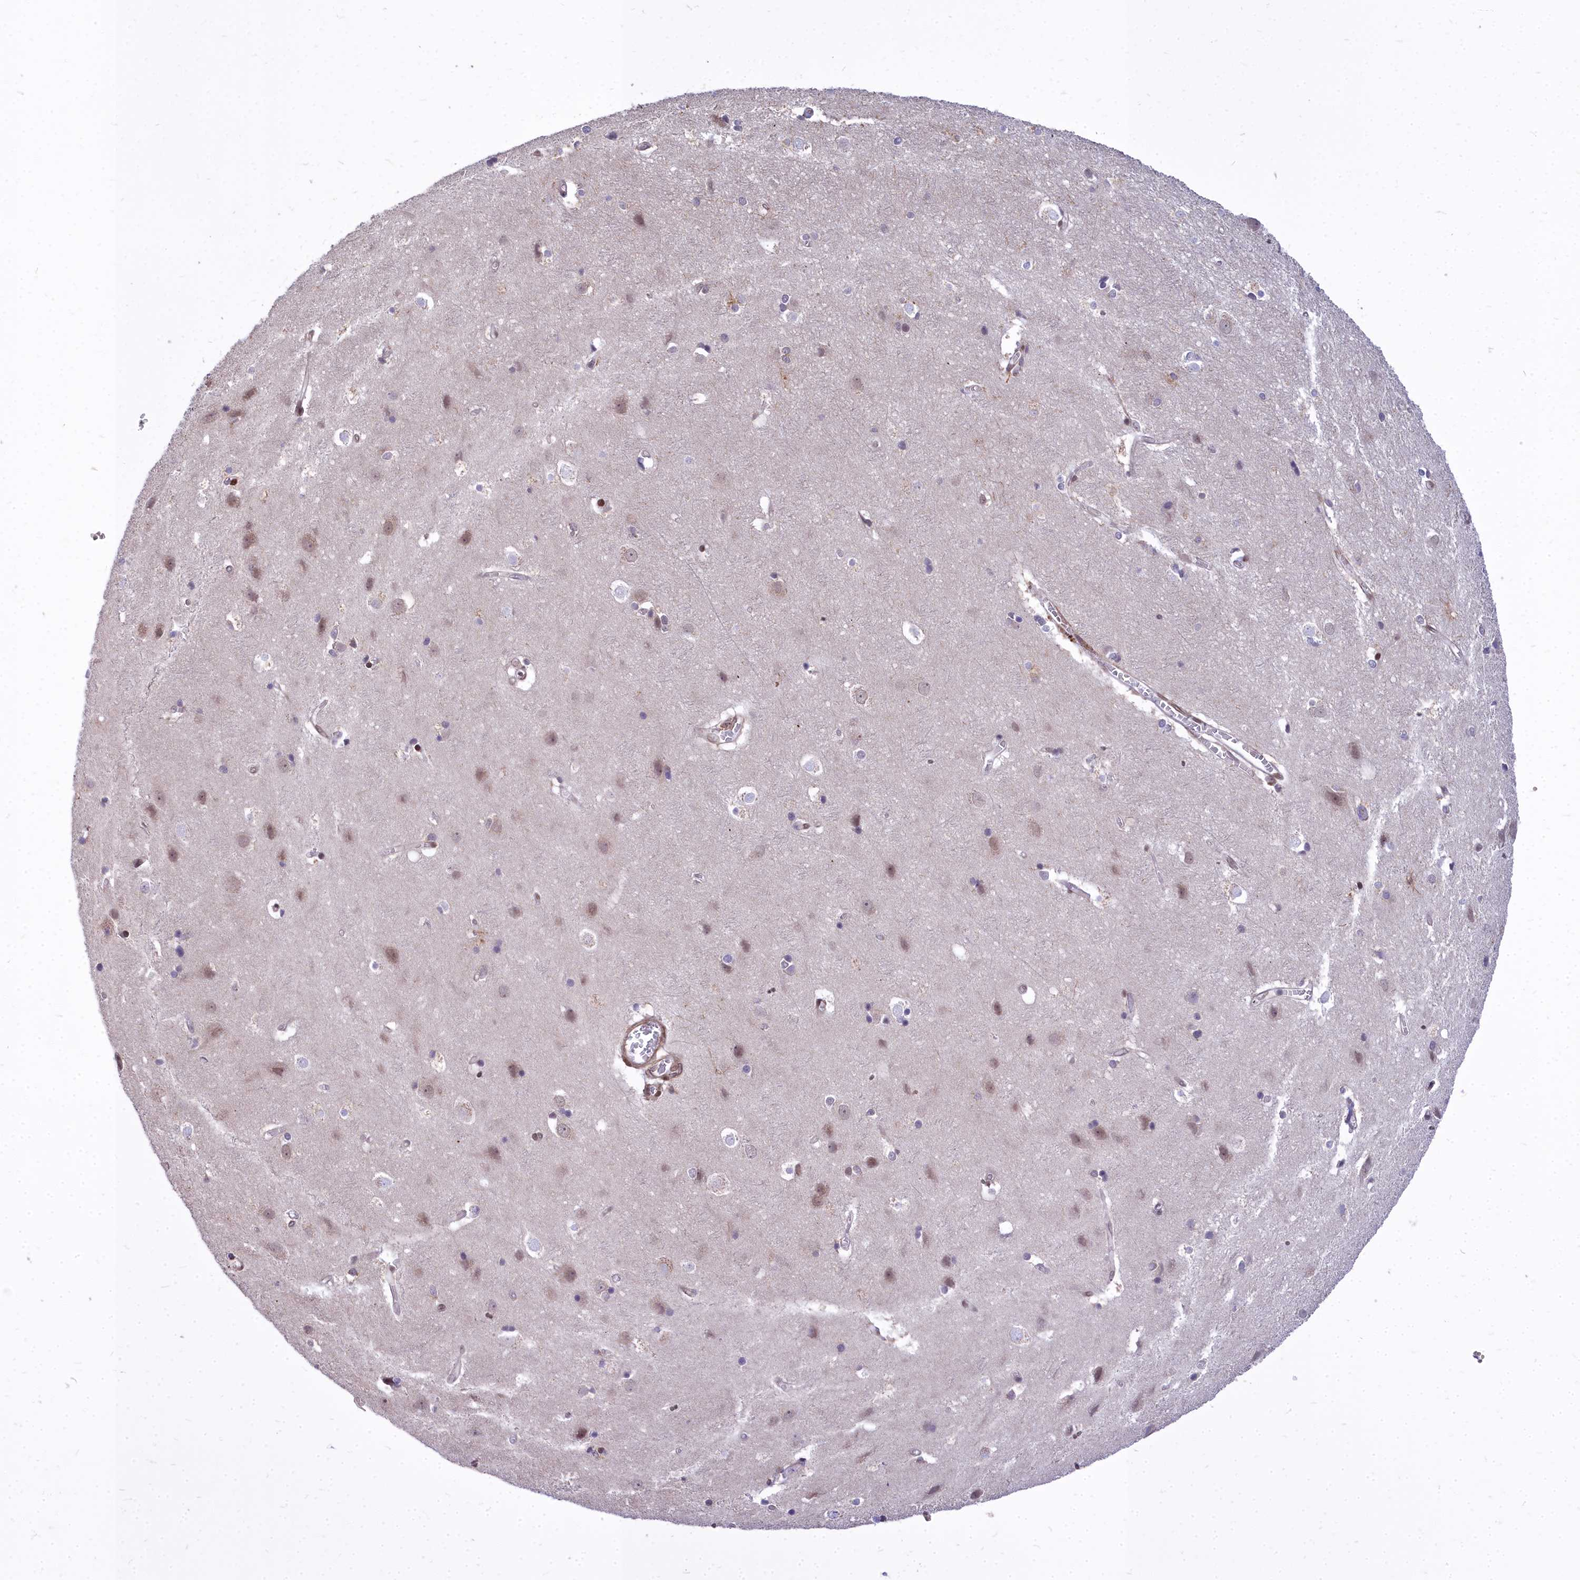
{"staining": {"intensity": "negative", "quantity": "none", "location": "none"}, "tissue": "cerebral cortex", "cell_type": "Endothelial cells", "image_type": "normal", "snomed": [{"axis": "morphology", "description": "Normal tissue, NOS"}, {"axis": "topography", "description": "Cerebral cortex"}], "caption": "IHC image of benign human cerebral cortex stained for a protein (brown), which demonstrates no positivity in endothelial cells. The staining was performed using DAB to visualize the protein expression in brown, while the nuclei were stained in blue with hematoxylin (Magnification: 20x).", "gene": "ABCB8", "patient": {"sex": "male", "age": 54}}